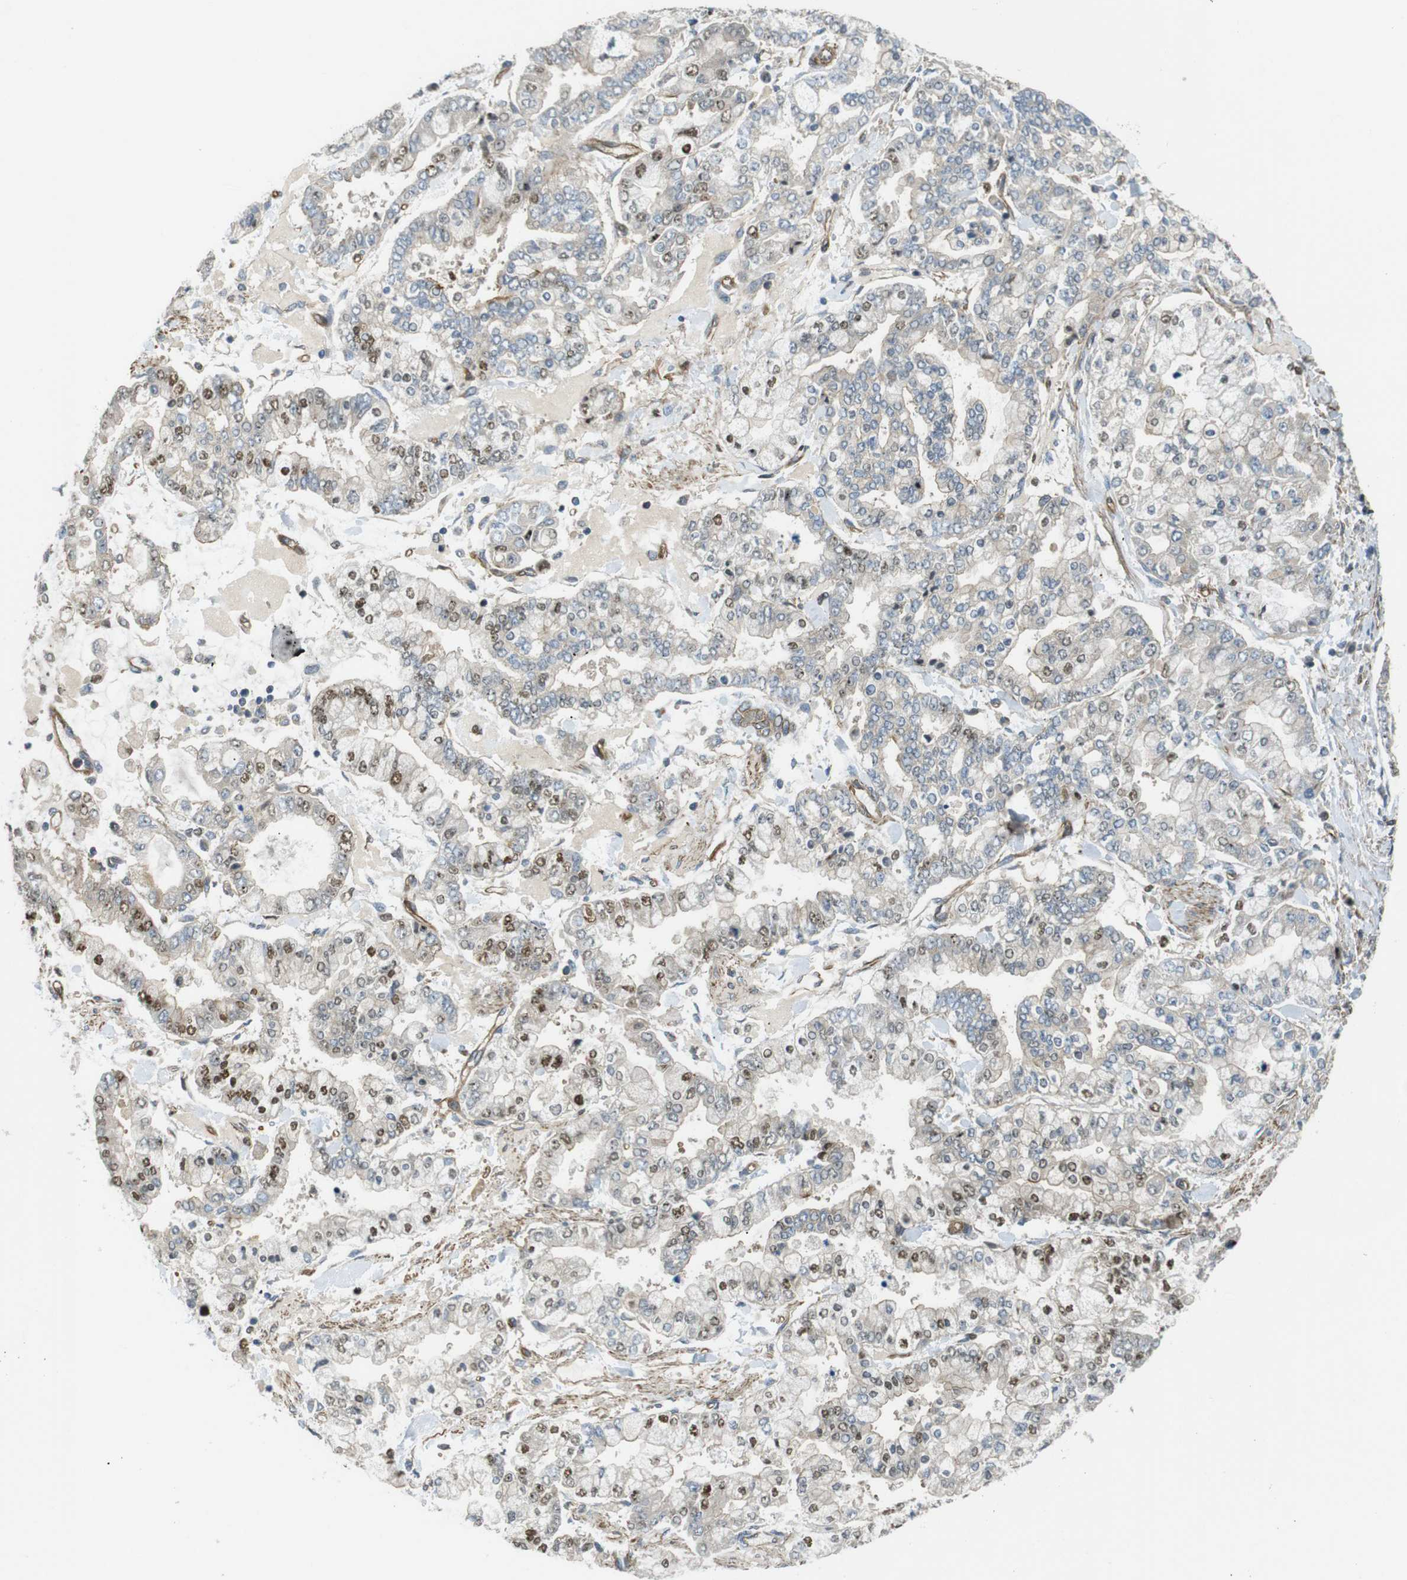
{"staining": {"intensity": "moderate", "quantity": "25%-75%", "location": "nuclear"}, "tissue": "stomach cancer", "cell_type": "Tumor cells", "image_type": "cancer", "snomed": [{"axis": "morphology", "description": "Normal tissue, NOS"}, {"axis": "morphology", "description": "Adenocarcinoma, NOS"}, {"axis": "topography", "description": "Stomach, upper"}, {"axis": "topography", "description": "Stomach"}], "caption": "Immunohistochemical staining of human stomach adenocarcinoma exhibits medium levels of moderate nuclear protein staining in approximately 25%-75% of tumor cells. The staining was performed using DAB, with brown indicating positive protein expression. Nuclei are stained blue with hematoxylin.", "gene": "TSC1", "patient": {"sex": "male", "age": 76}}